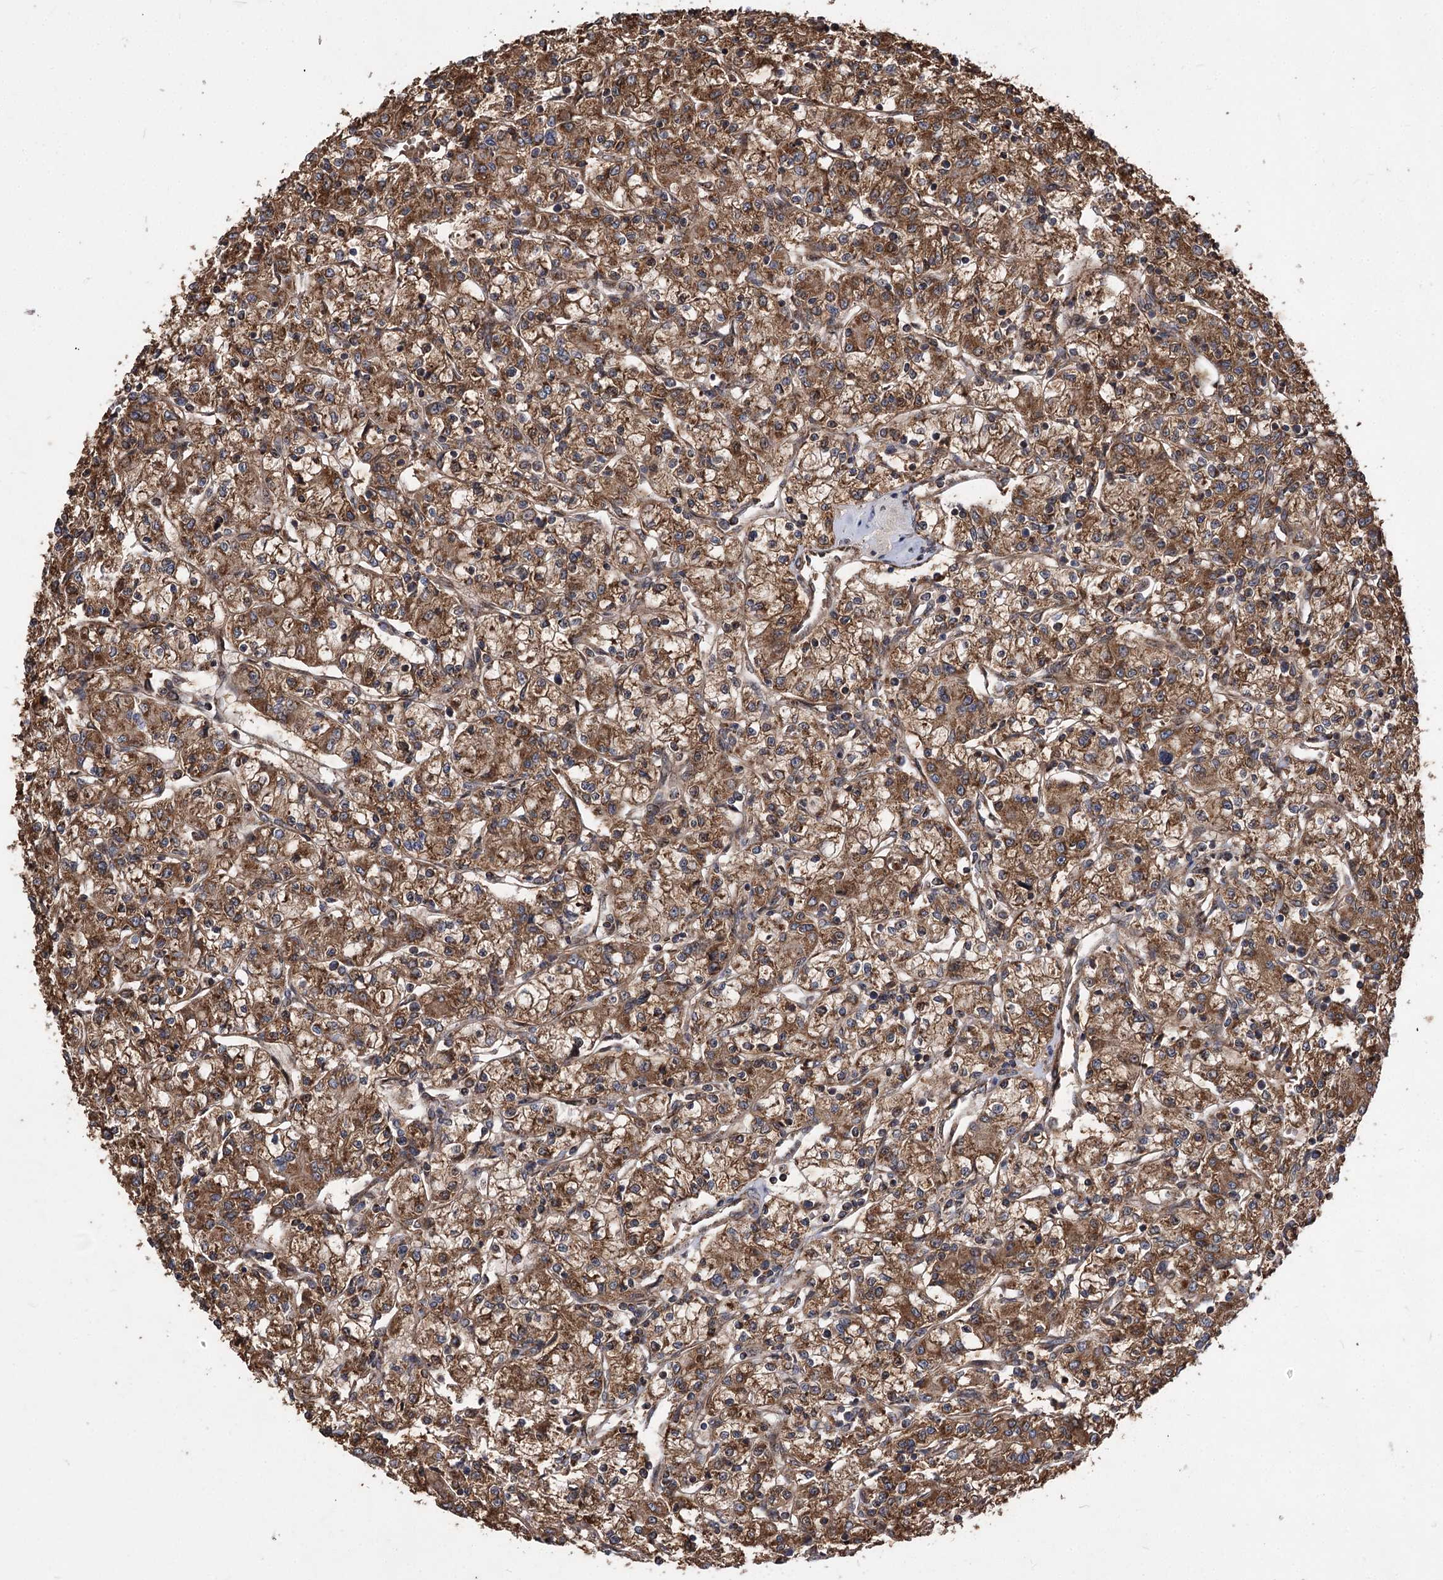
{"staining": {"intensity": "strong", "quantity": ">75%", "location": "cytoplasmic/membranous"}, "tissue": "renal cancer", "cell_type": "Tumor cells", "image_type": "cancer", "snomed": [{"axis": "morphology", "description": "Adenocarcinoma, NOS"}, {"axis": "topography", "description": "Kidney"}], "caption": "Strong cytoplasmic/membranous staining for a protein is appreciated in approximately >75% of tumor cells of adenocarcinoma (renal) using immunohistochemistry (IHC).", "gene": "RASSF3", "patient": {"sex": "female", "age": 59}}